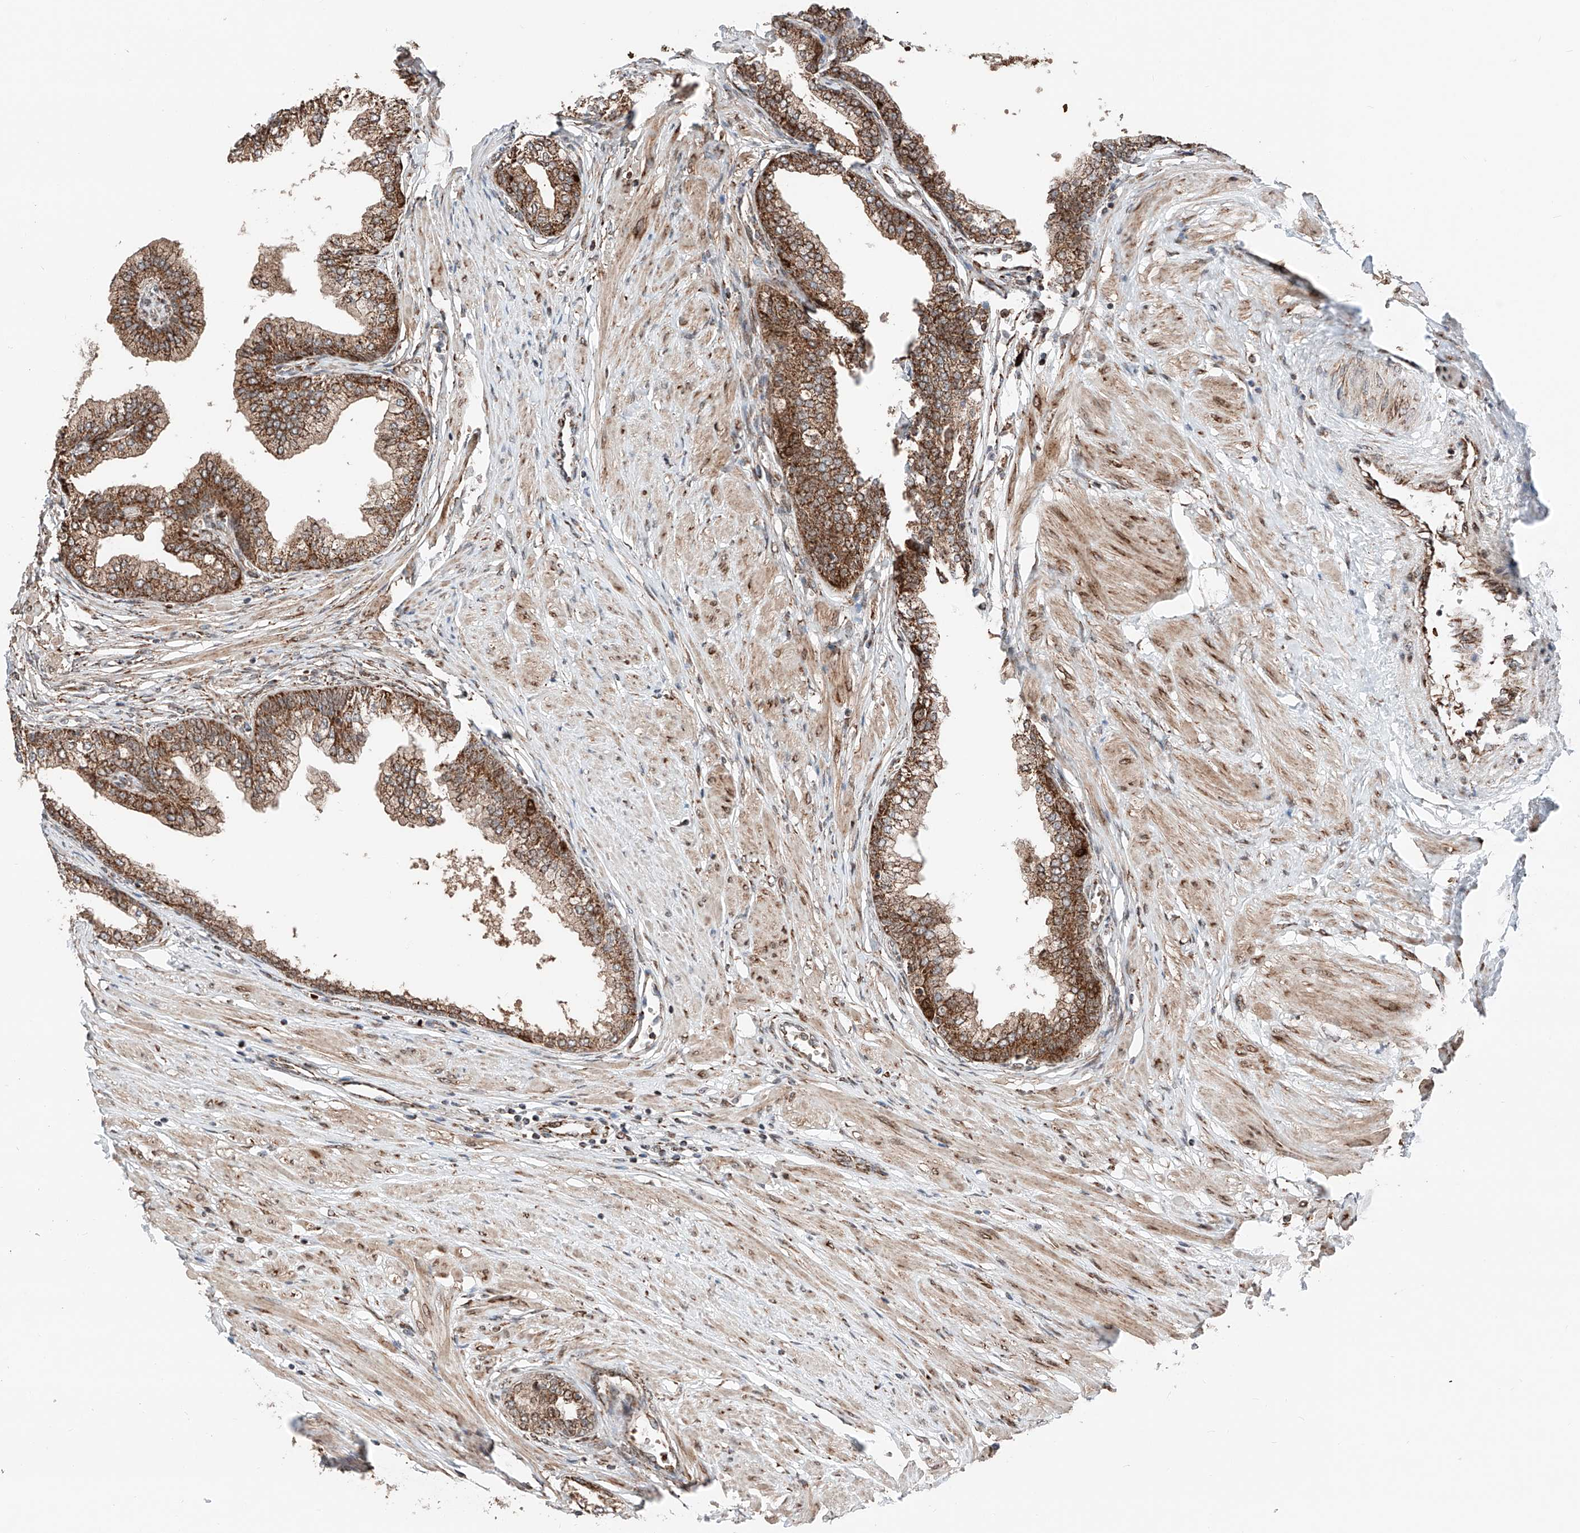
{"staining": {"intensity": "strong", "quantity": ">75%", "location": "cytoplasmic/membranous"}, "tissue": "prostate", "cell_type": "Glandular cells", "image_type": "normal", "snomed": [{"axis": "morphology", "description": "Normal tissue, NOS"}, {"axis": "morphology", "description": "Urothelial carcinoma, Low grade"}, {"axis": "topography", "description": "Urinary bladder"}, {"axis": "topography", "description": "Prostate"}], "caption": "This image shows immunohistochemistry staining of normal human prostate, with high strong cytoplasmic/membranous staining in about >75% of glandular cells.", "gene": "ZSCAN29", "patient": {"sex": "male", "age": 60}}